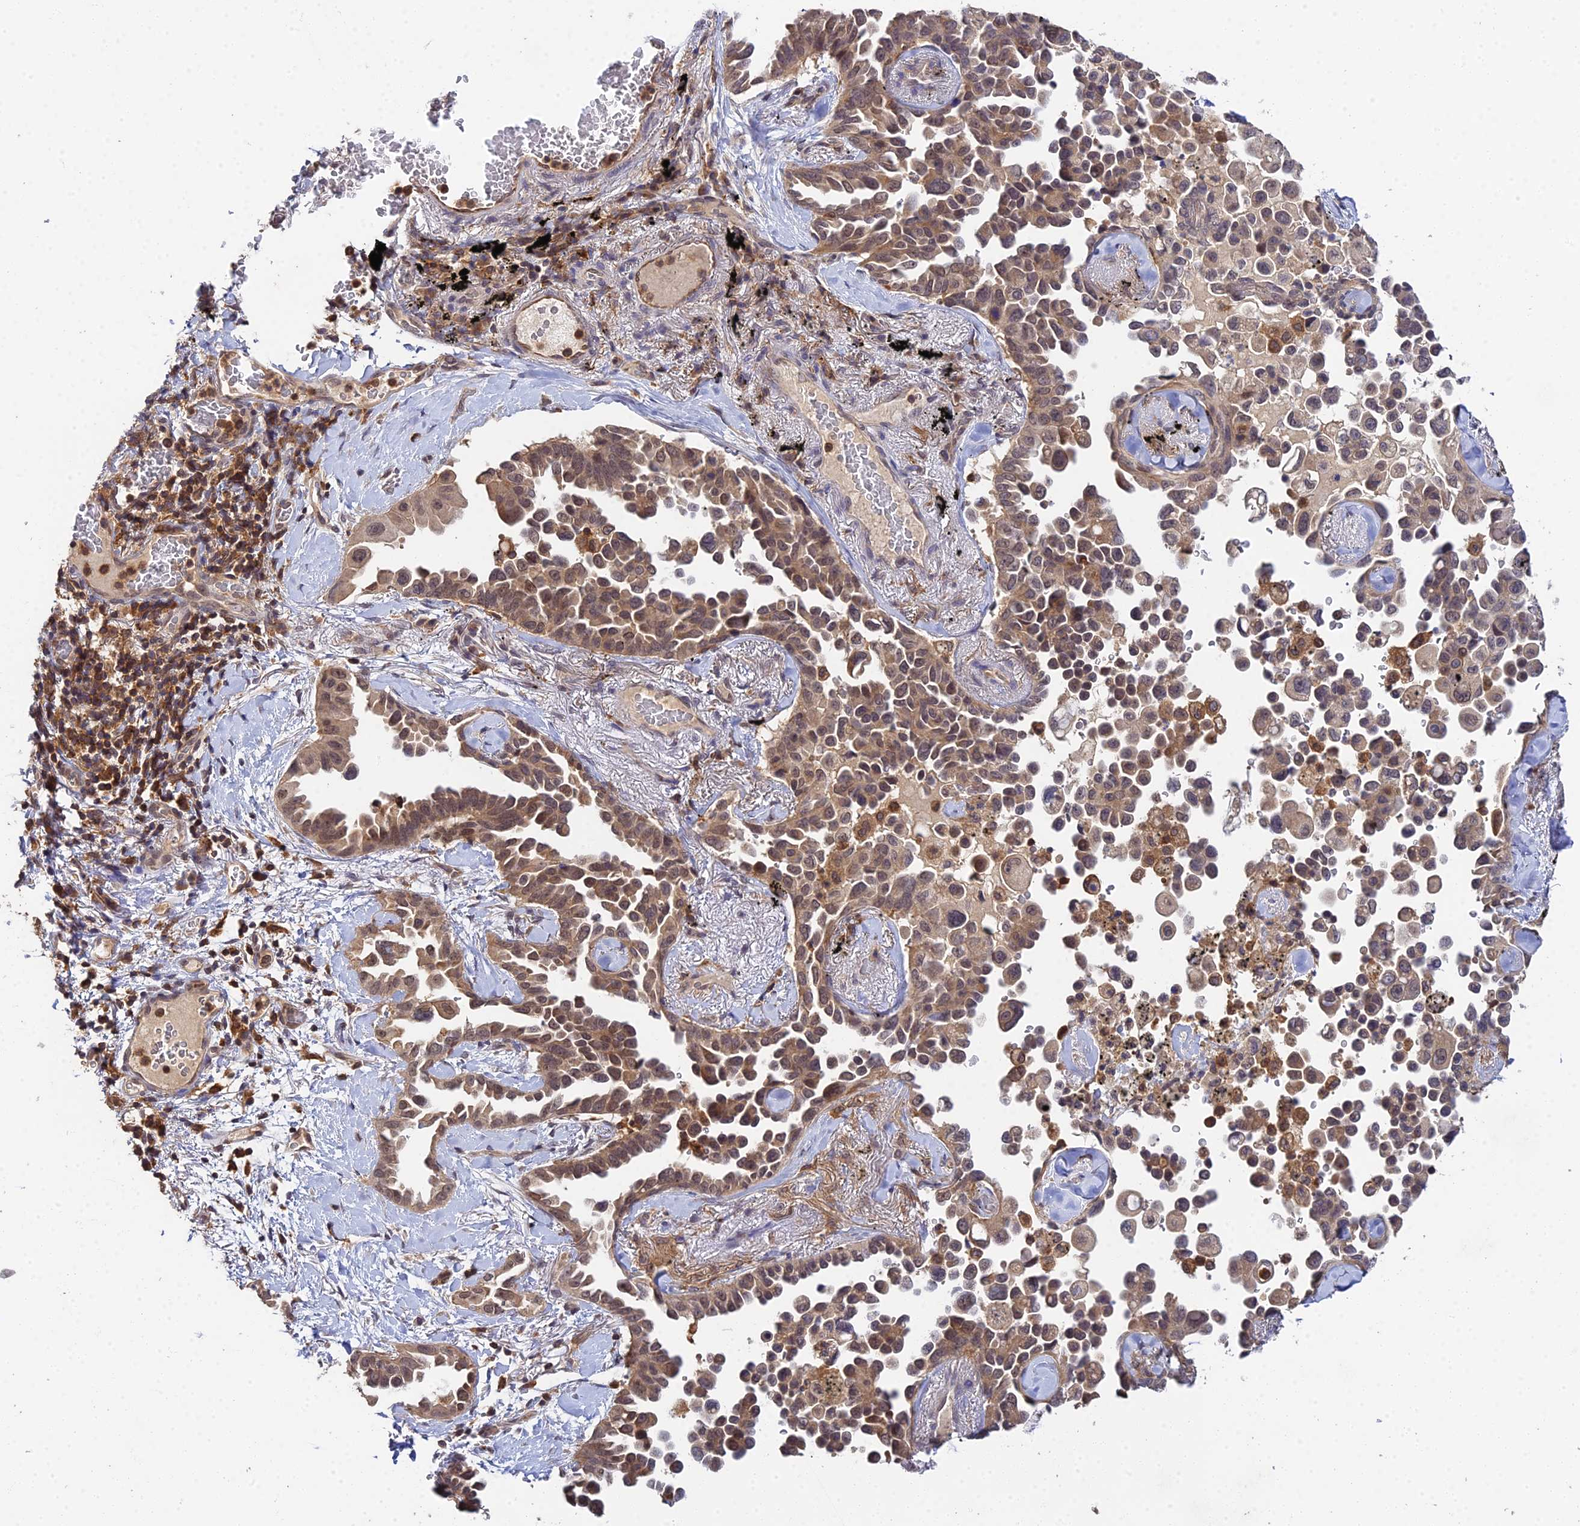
{"staining": {"intensity": "moderate", "quantity": ">75%", "location": "cytoplasmic/membranous,nuclear"}, "tissue": "lung cancer", "cell_type": "Tumor cells", "image_type": "cancer", "snomed": [{"axis": "morphology", "description": "Adenocarcinoma, NOS"}, {"axis": "topography", "description": "Lung"}], "caption": "Moderate cytoplasmic/membranous and nuclear positivity is appreciated in about >75% of tumor cells in adenocarcinoma (lung).", "gene": "TPRX1", "patient": {"sex": "female", "age": 67}}